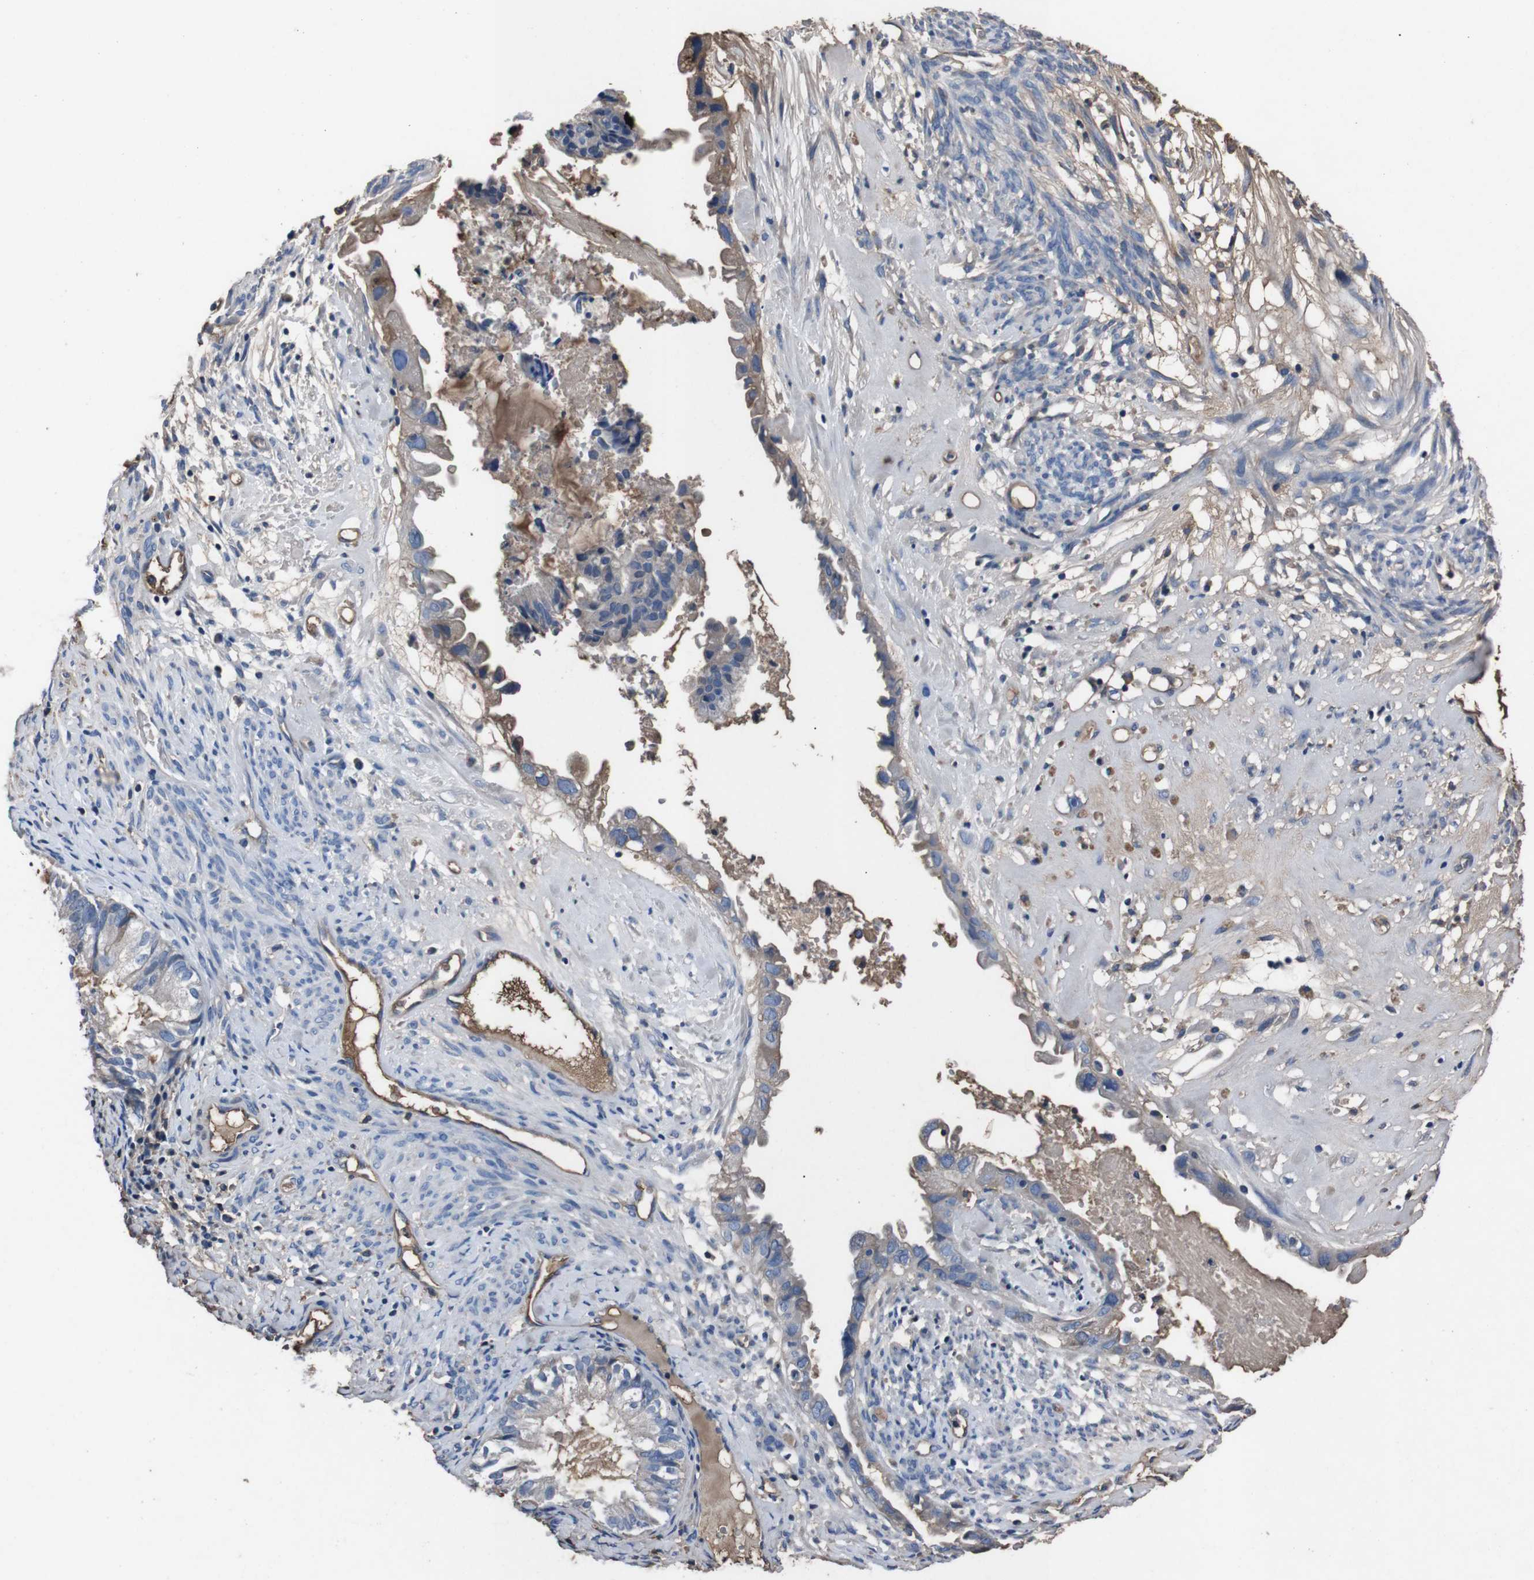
{"staining": {"intensity": "weak", "quantity": "<25%", "location": "cytoplasmic/membranous"}, "tissue": "cervical cancer", "cell_type": "Tumor cells", "image_type": "cancer", "snomed": [{"axis": "morphology", "description": "Normal tissue, NOS"}, {"axis": "morphology", "description": "Adenocarcinoma, NOS"}, {"axis": "topography", "description": "Cervix"}, {"axis": "topography", "description": "Endometrium"}], "caption": "Tumor cells are negative for protein expression in human adenocarcinoma (cervical). (Stains: DAB (3,3'-diaminobenzidine) immunohistochemistry with hematoxylin counter stain, Microscopy: brightfield microscopy at high magnification).", "gene": "LEP", "patient": {"sex": "female", "age": 86}}